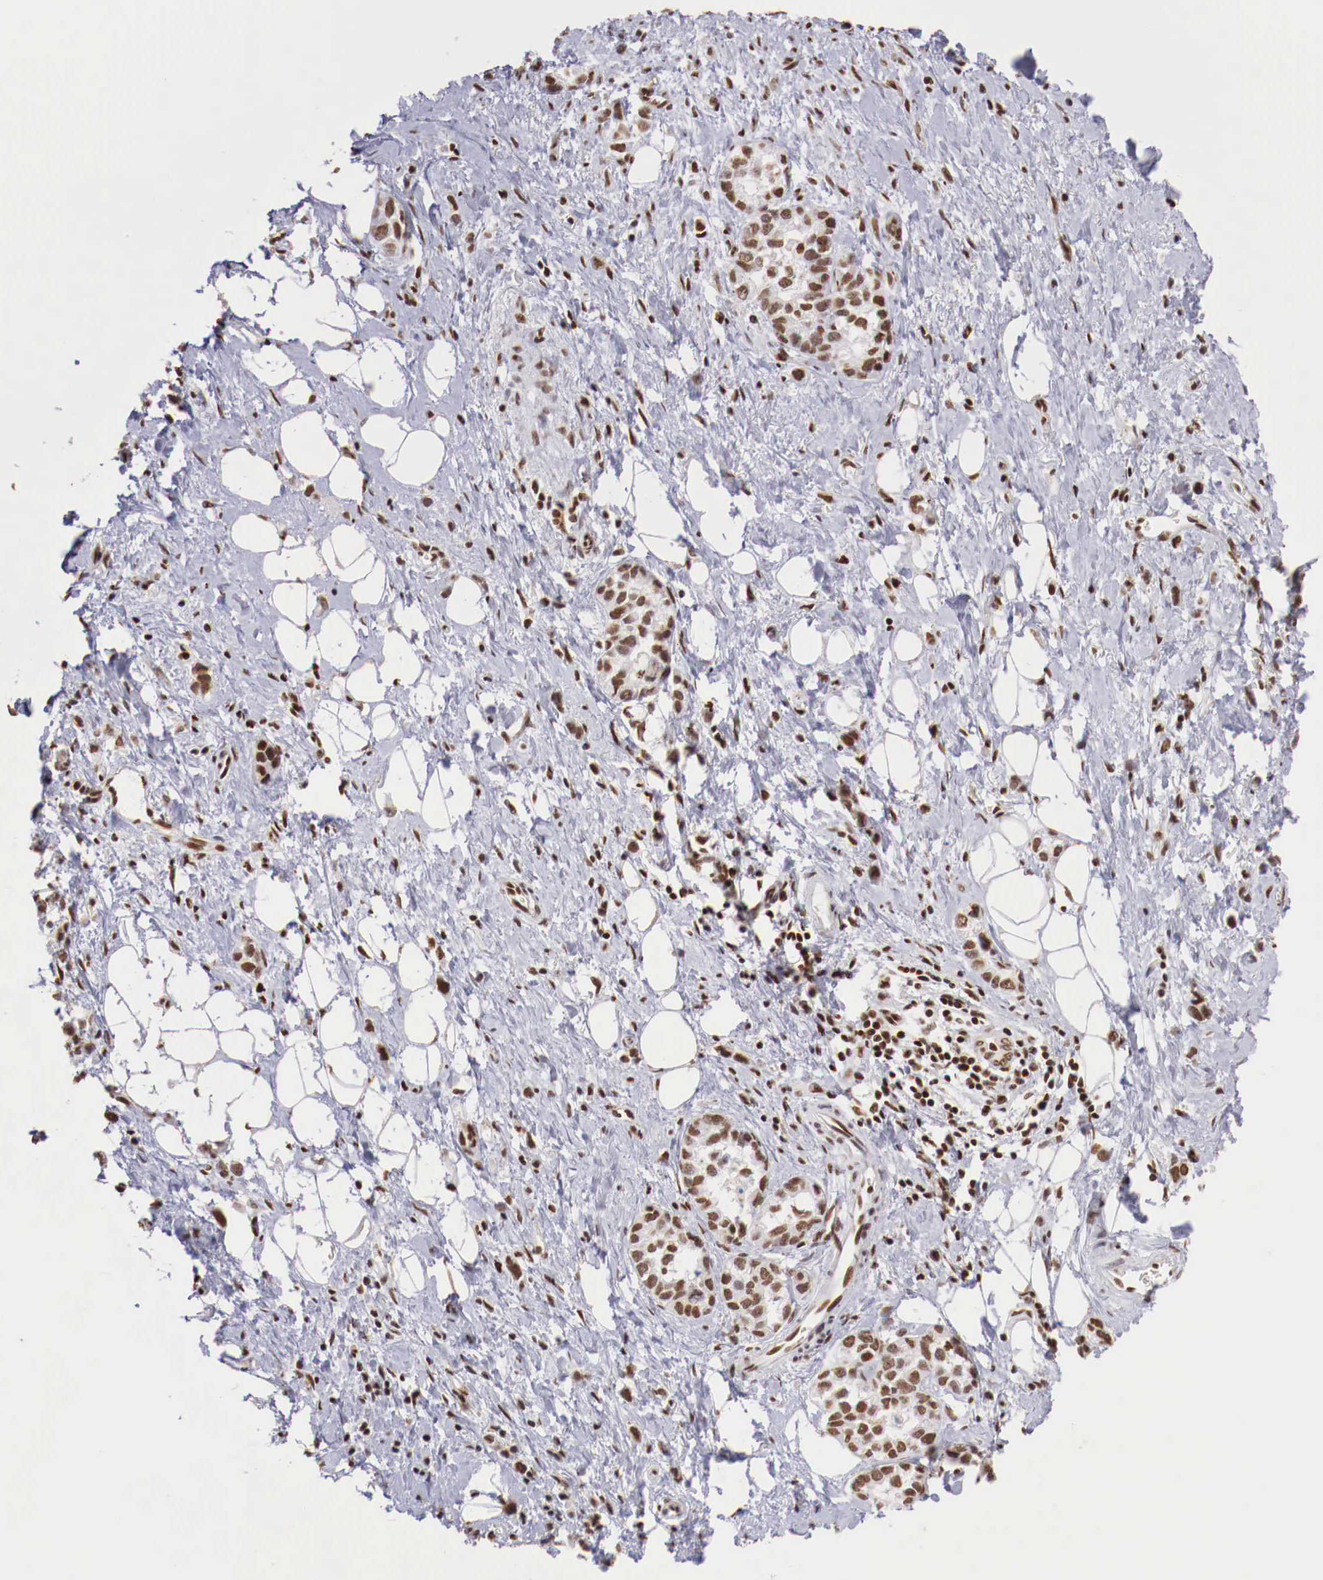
{"staining": {"intensity": "moderate", "quantity": ">75%", "location": "nuclear"}, "tissue": "stomach cancer", "cell_type": "Tumor cells", "image_type": "cancer", "snomed": [{"axis": "morphology", "description": "Adenocarcinoma, NOS"}, {"axis": "topography", "description": "Stomach, upper"}], "caption": "Stomach cancer (adenocarcinoma) tissue demonstrates moderate nuclear expression in about >75% of tumor cells", "gene": "MAX", "patient": {"sex": "male", "age": 76}}